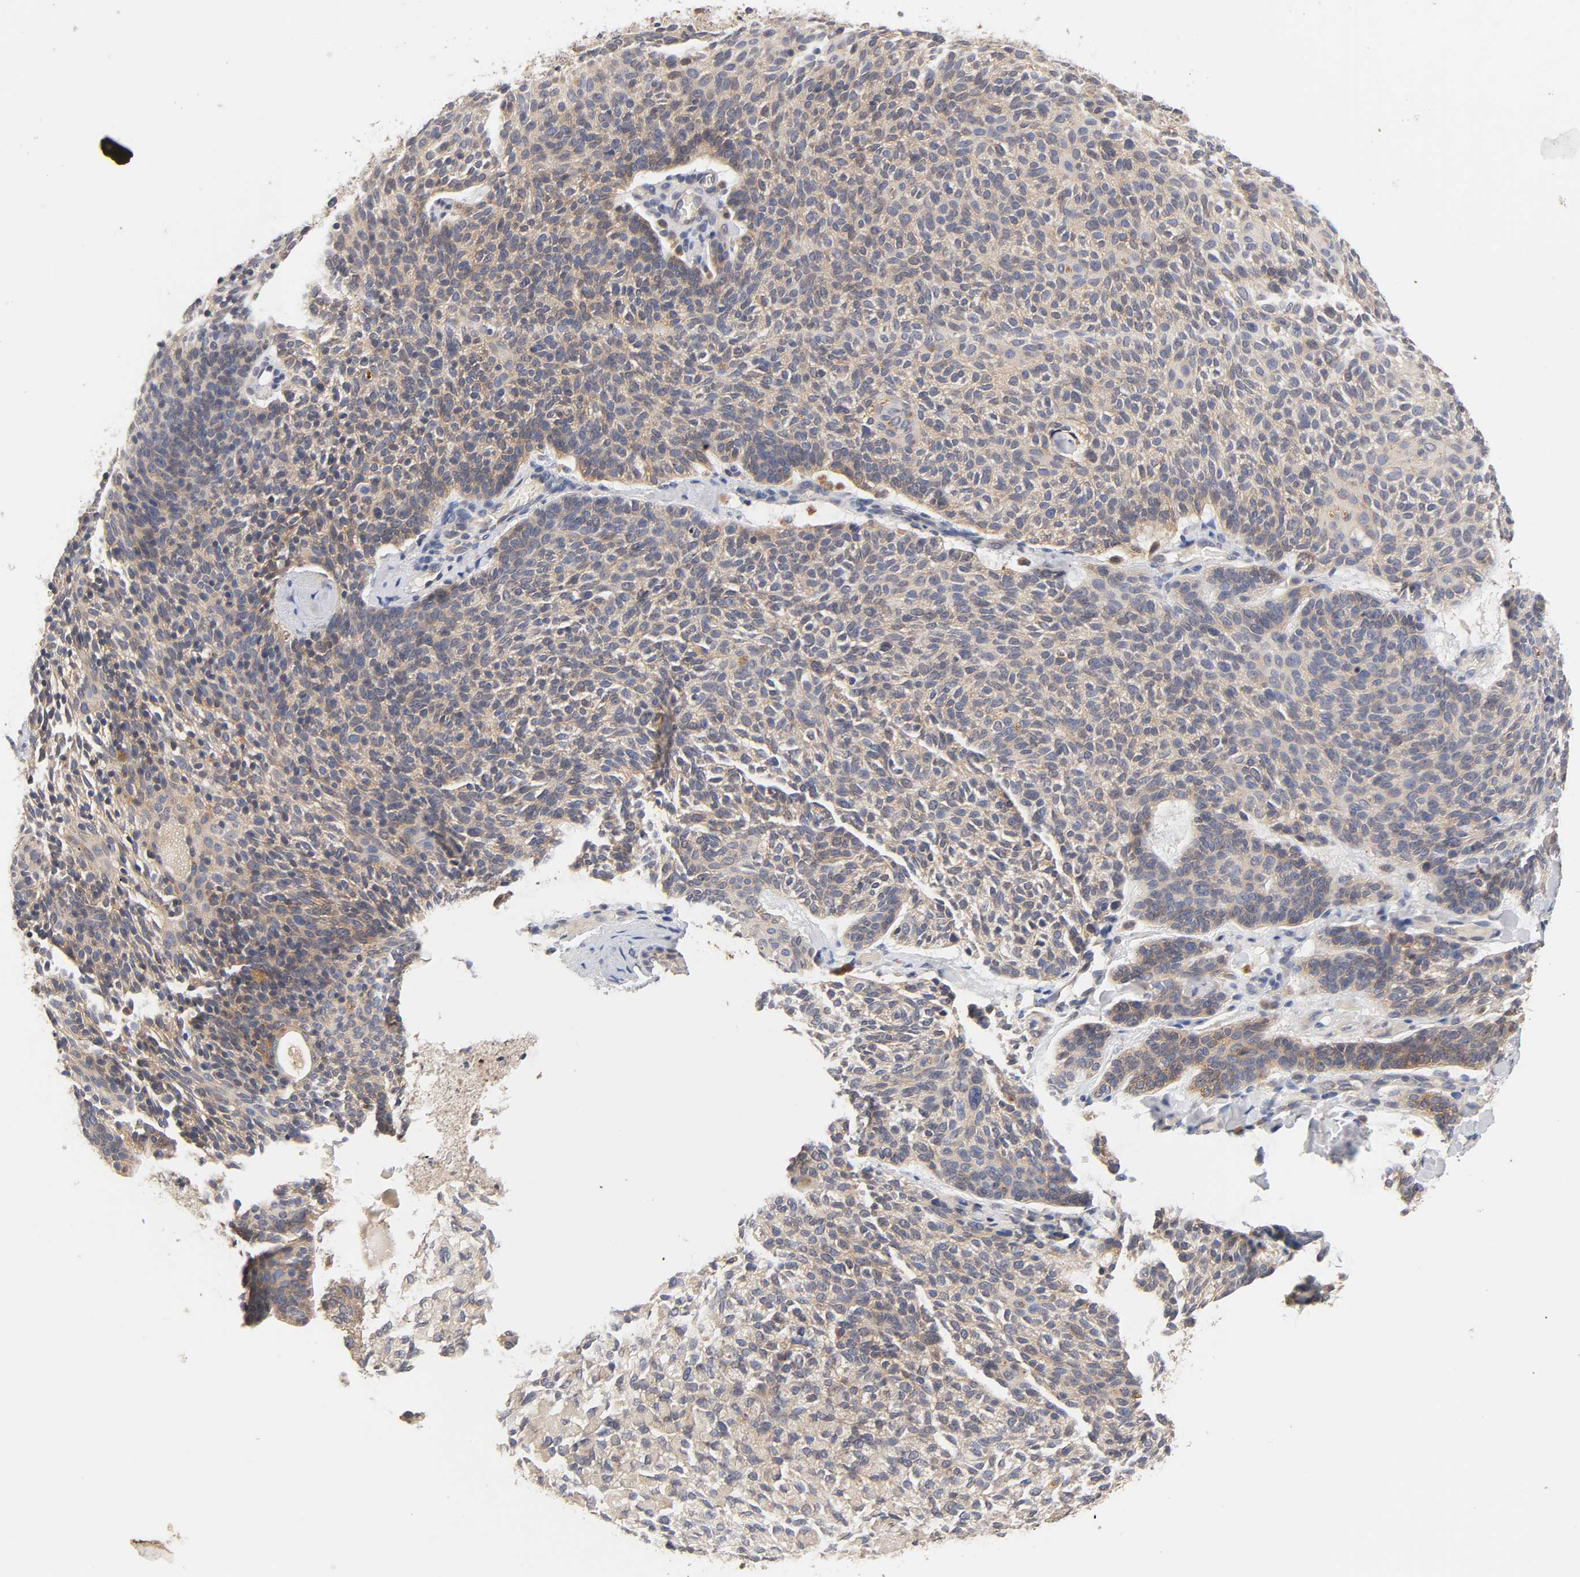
{"staining": {"intensity": "weak", "quantity": ">75%", "location": "cytoplasmic/membranous"}, "tissue": "skin cancer", "cell_type": "Tumor cells", "image_type": "cancer", "snomed": [{"axis": "morphology", "description": "Basal cell carcinoma"}, {"axis": "topography", "description": "Skin"}], "caption": "Skin cancer tissue demonstrates weak cytoplasmic/membranous staining in about >75% of tumor cells, visualized by immunohistochemistry.", "gene": "CXADR", "patient": {"sex": "female", "age": 64}}